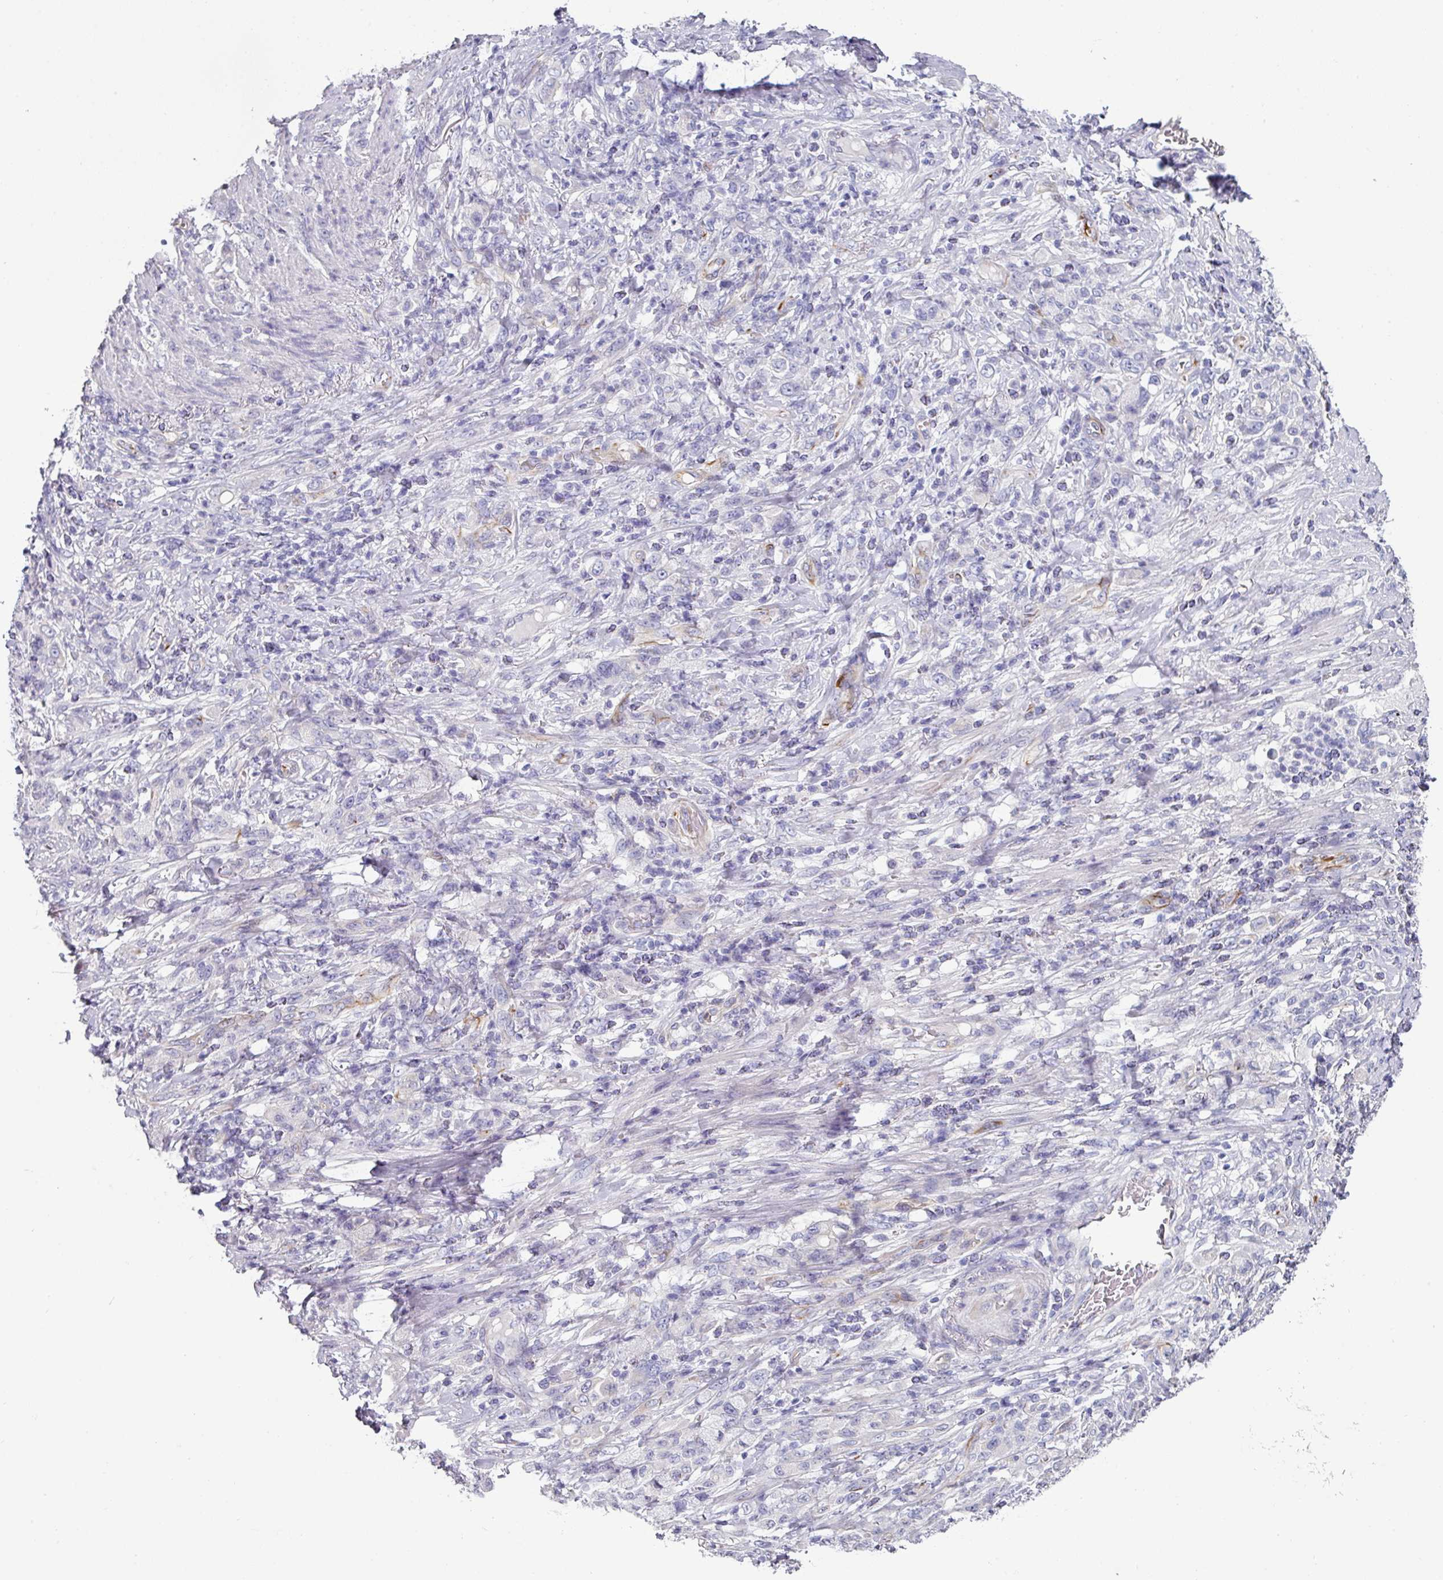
{"staining": {"intensity": "negative", "quantity": "none", "location": "none"}, "tissue": "stomach cancer", "cell_type": "Tumor cells", "image_type": "cancer", "snomed": [{"axis": "morphology", "description": "Adenocarcinoma, NOS"}, {"axis": "topography", "description": "Stomach"}], "caption": "This is an immunohistochemistry micrograph of adenocarcinoma (stomach). There is no expression in tumor cells.", "gene": "SLC17A7", "patient": {"sex": "female", "age": 79}}